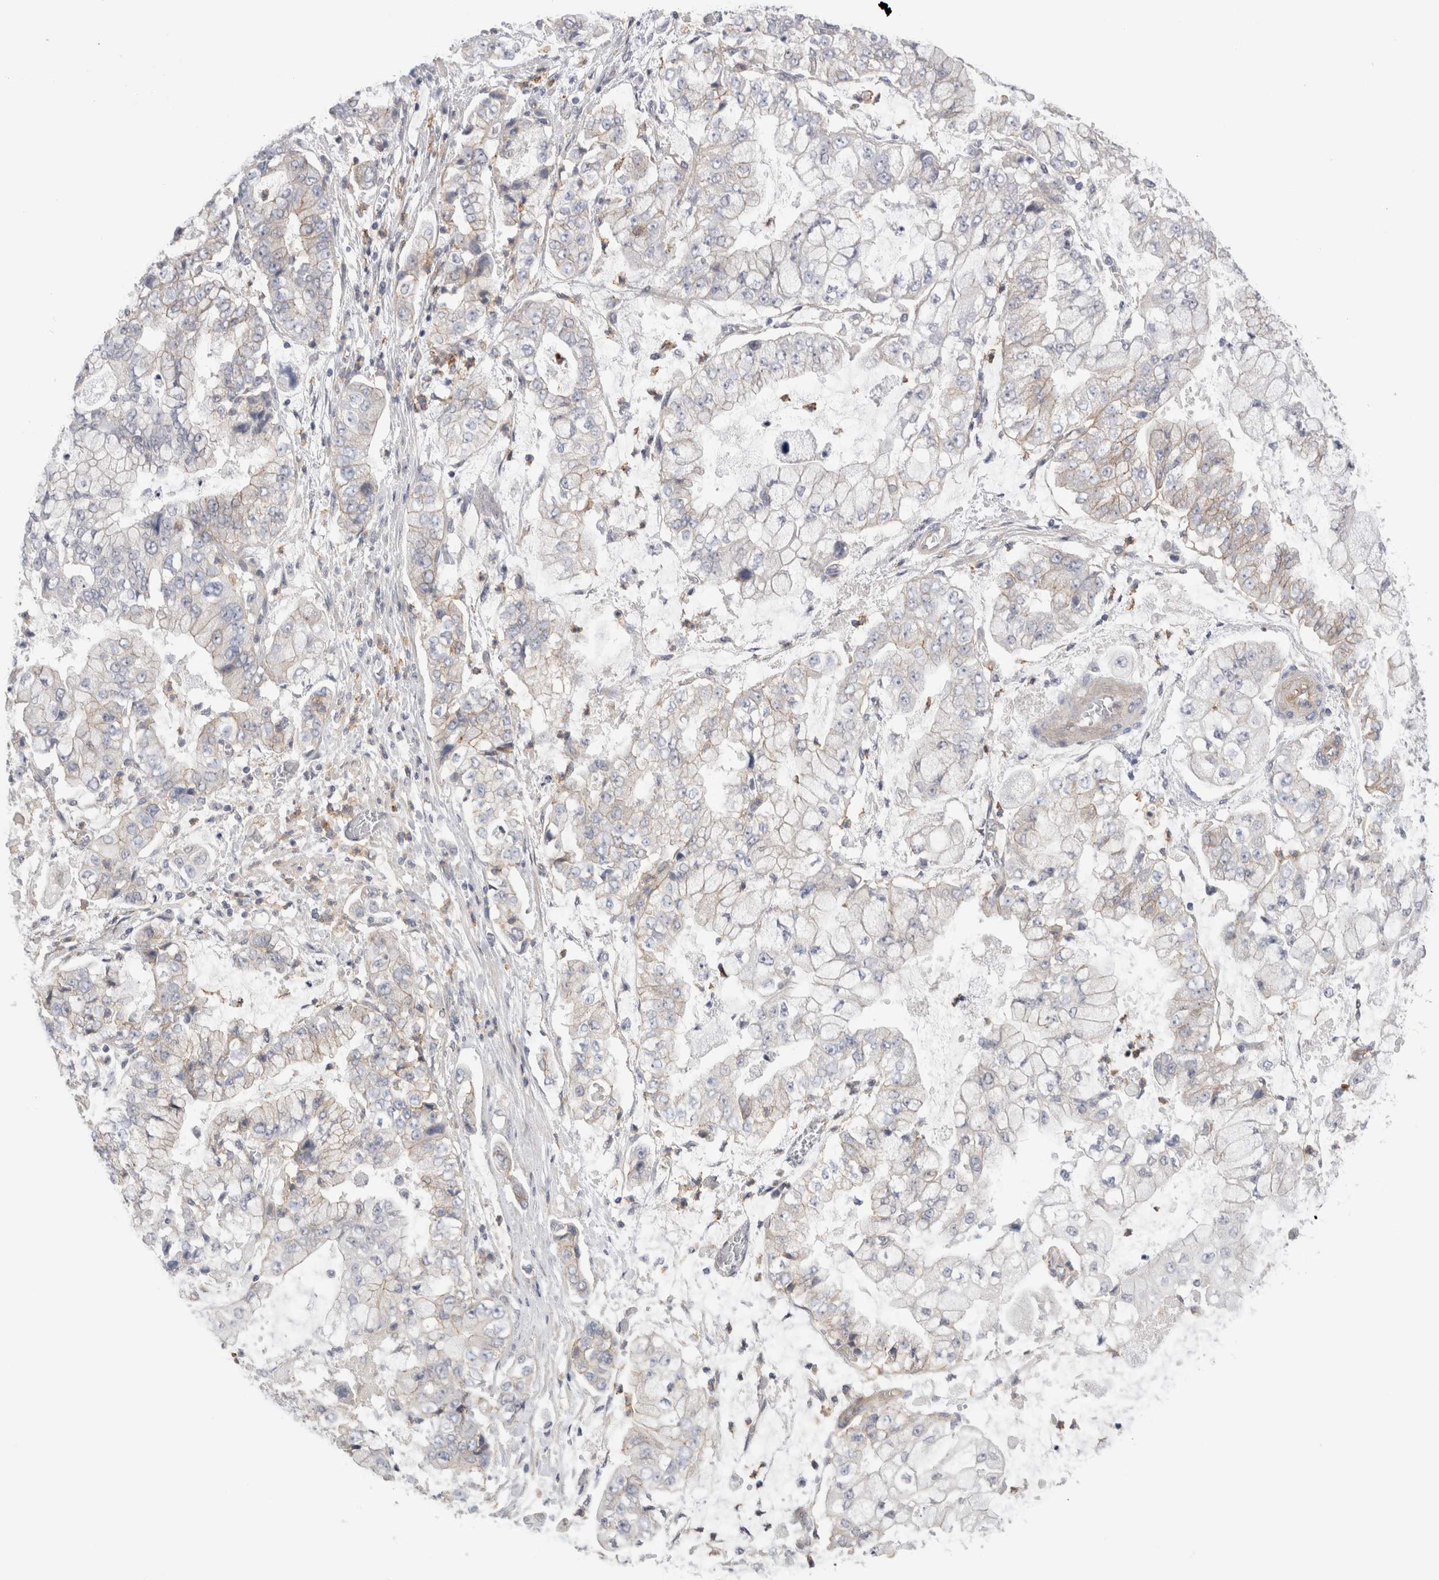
{"staining": {"intensity": "weak", "quantity": "25%-75%", "location": "cytoplasmic/membranous"}, "tissue": "stomach cancer", "cell_type": "Tumor cells", "image_type": "cancer", "snomed": [{"axis": "morphology", "description": "Adenocarcinoma, NOS"}, {"axis": "topography", "description": "Stomach"}], "caption": "Protein staining of adenocarcinoma (stomach) tissue exhibits weak cytoplasmic/membranous staining in about 25%-75% of tumor cells. Nuclei are stained in blue.", "gene": "VANGL1", "patient": {"sex": "male", "age": 76}}